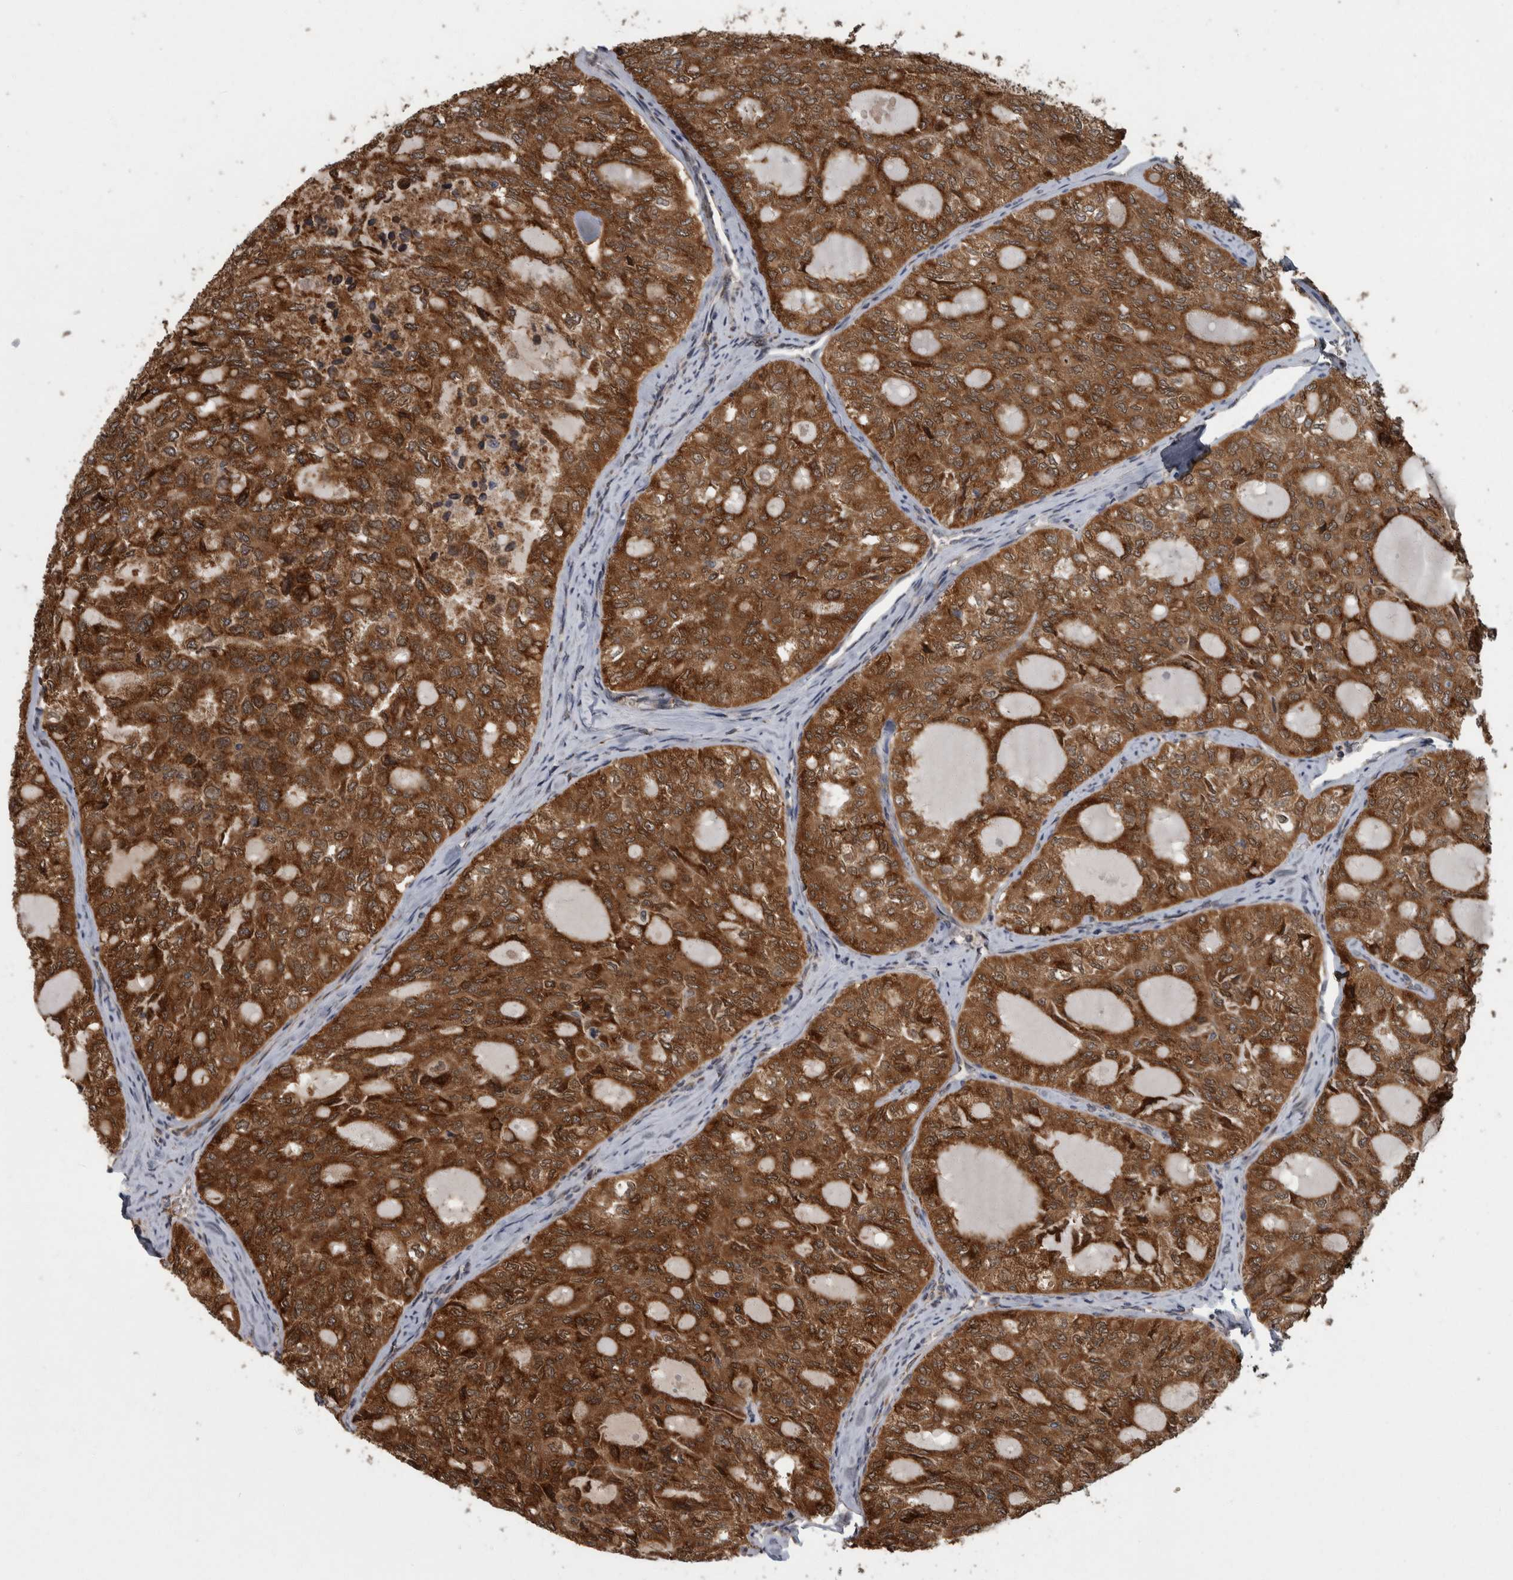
{"staining": {"intensity": "strong", "quantity": ">75%", "location": "cytoplasmic/membranous"}, "tissue": "thyroid cancer", "cell_type": "Tumor cells", "image_type": "cancer", "snomed": [{"axis": "morphology", "description": "Follicular adenoma carcinoma, NOS"}, {"axis": "topography", "description": "Thyroid gland"}], "caption": "Strong cytoplasmic/membranous protein expression is appreciated in about >75% of tumor cells in thyroid cancer.", "gene": "LMAN2L", "patient": {"sex": "male", "age": 75}}